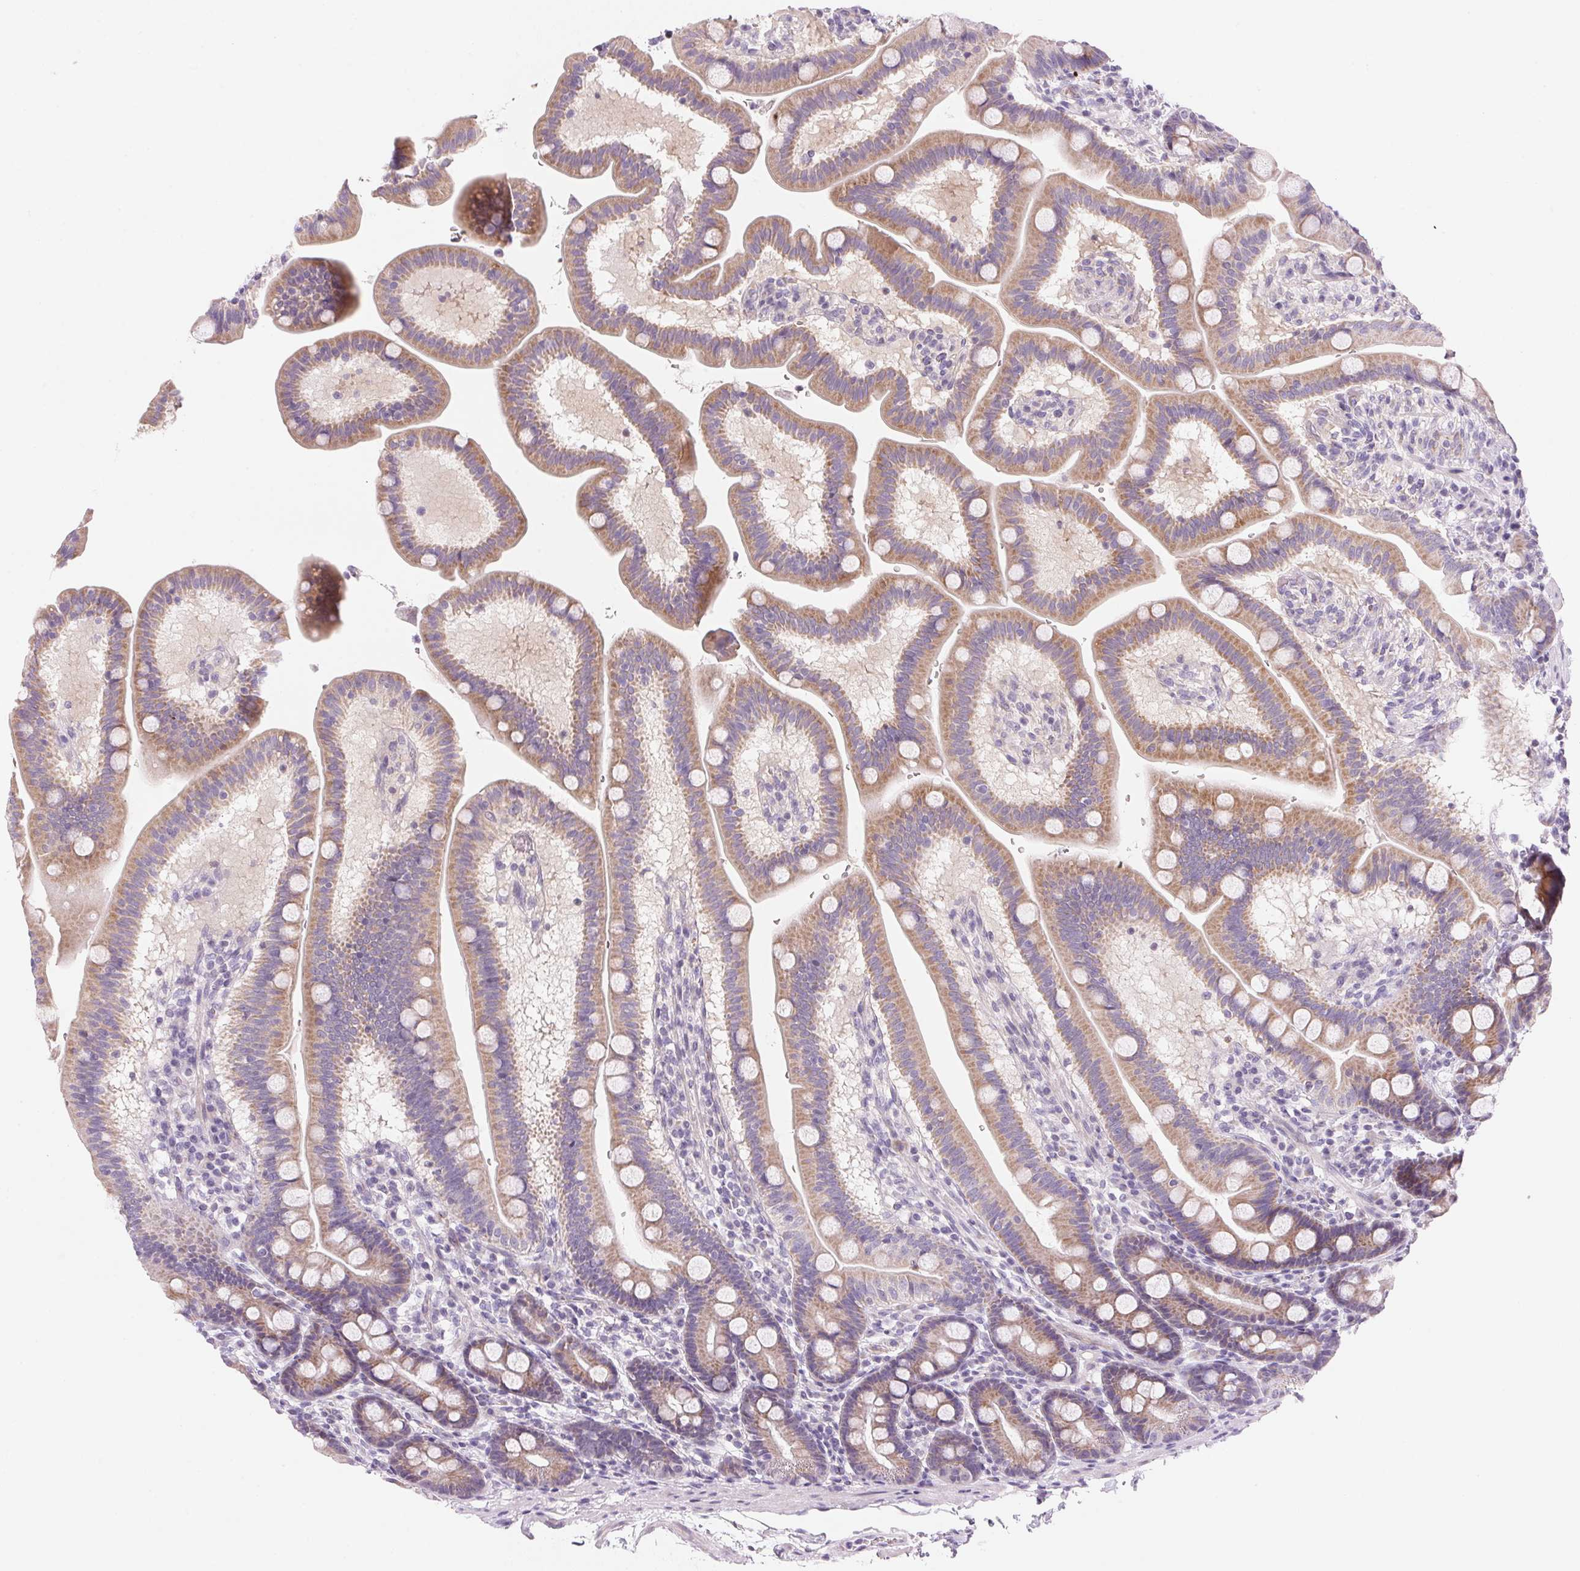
{"staining": {"intensity": "moderate", "quantity": ">75%", "location": "cytoplasmic/membranous"}, "tissue": "duodenum", "cell_type": "Glandular cells", "image_type": "normal", "snomed": [{"axis": "morphology", "description": "Normal tissue, NOS"}, {"axis": "topography", "description": "Duodenum"}], "caption": "Immunohistochemical staining of normal human duodenum demonstrates moderate cytoplasmic/membranous protein expression in about >75% of glandular cells.", "gene": "CYP11B1", "patient": {"sex": "male", "age": 59}}